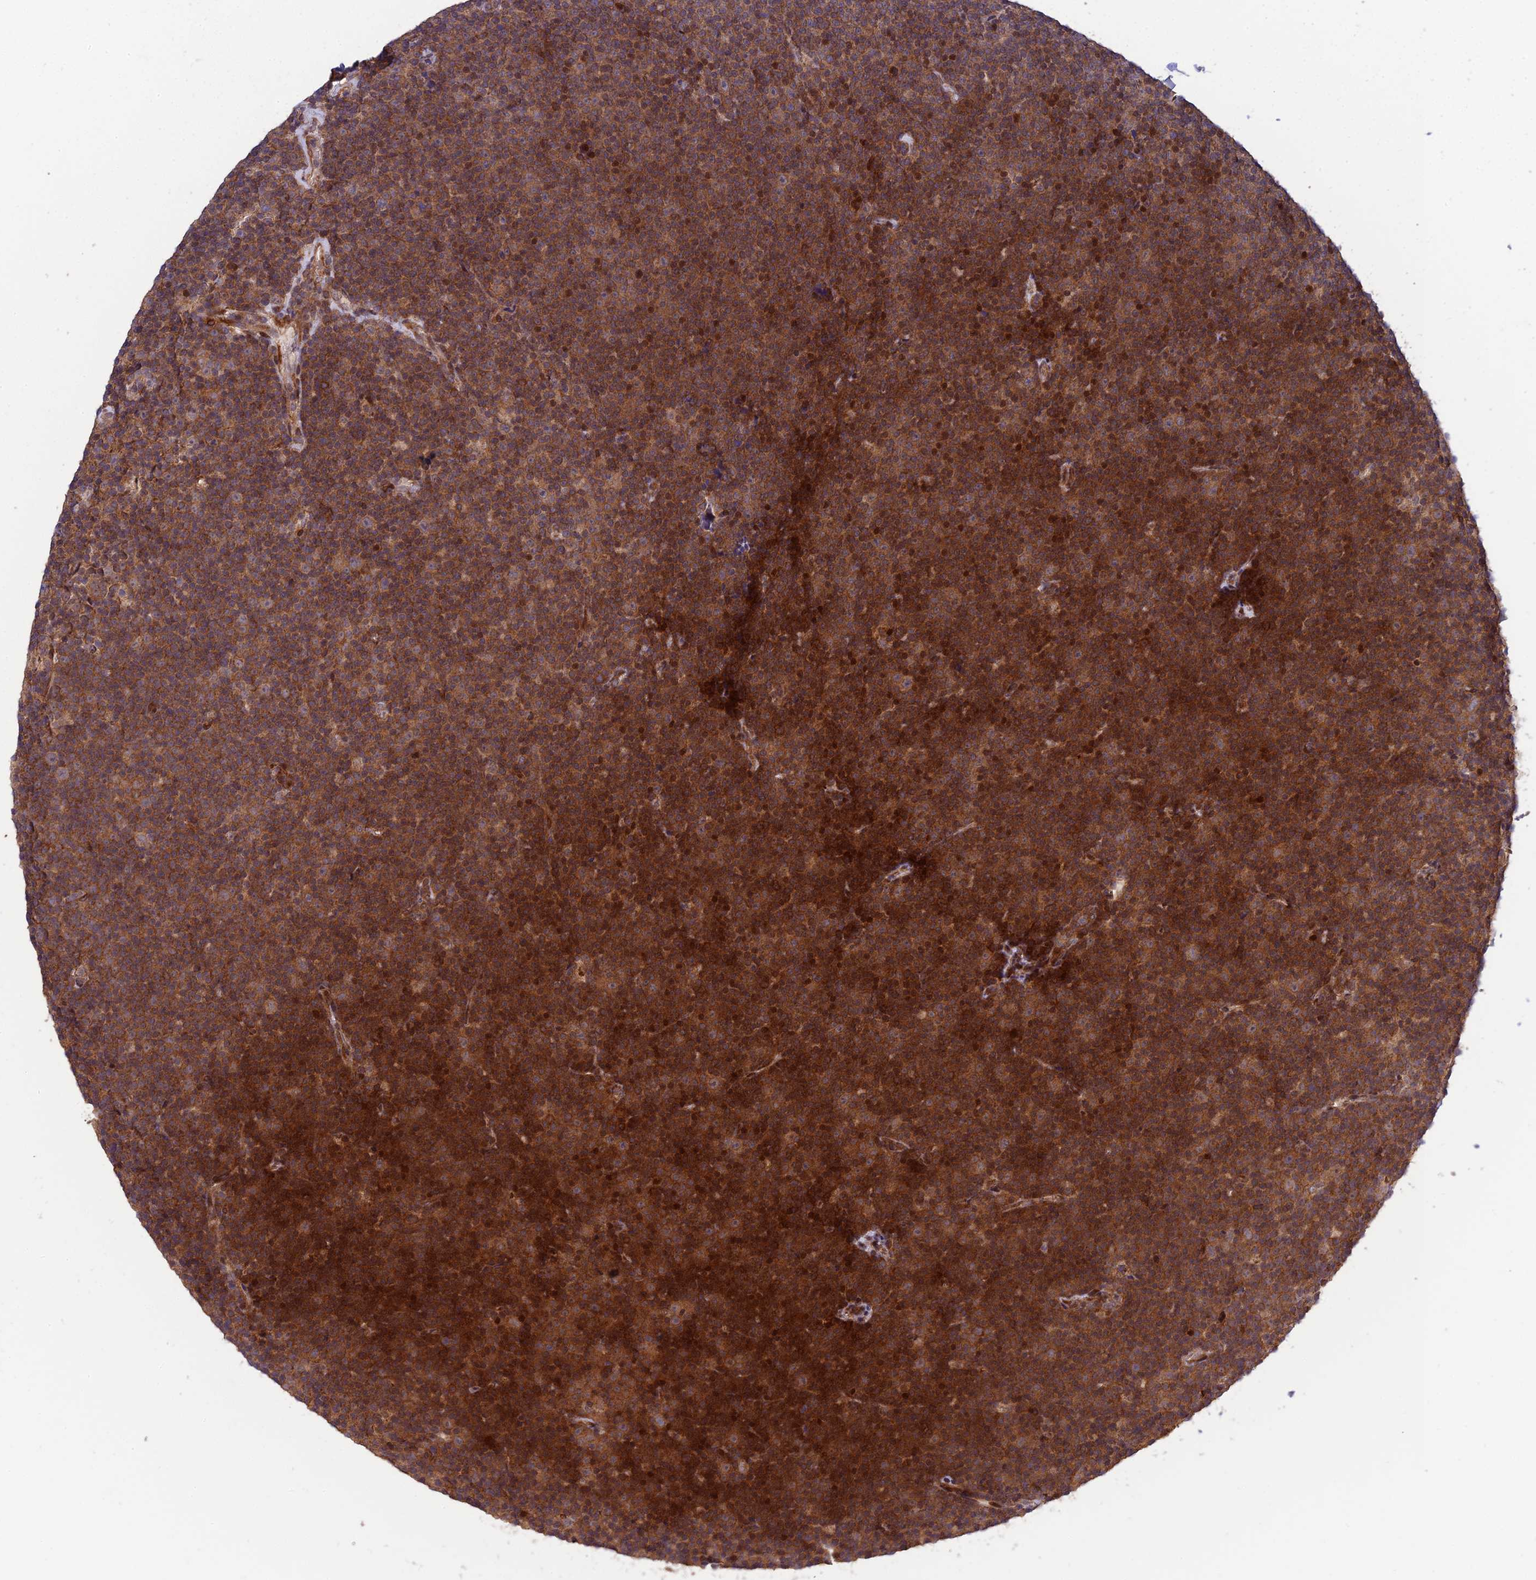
{"staining": {"intensity": "moderate", "quantity": ">75%", "location": "cytoplasmic/membranous"}, "tissue": "lymphoma", "cell_type": "Tumor cells", "image_type": "cancer", "snomed": [{"axis": "morphology", "description": "Malignant lymphoma, non-Hodgkin's type, Low grade"}, {"axis": "topography", "description": "Lymph node"}], "caption": "There is medium levels of moderate cytoplasmic/membranous expression in tumor cells of malignant lymphoma, non-Hodgkin's type (low-grade), as demonstrated by immunohistochemical staining (brown color).", "gene": "PLEKHG2", "patient": {"sex": "female", "age": 67}}